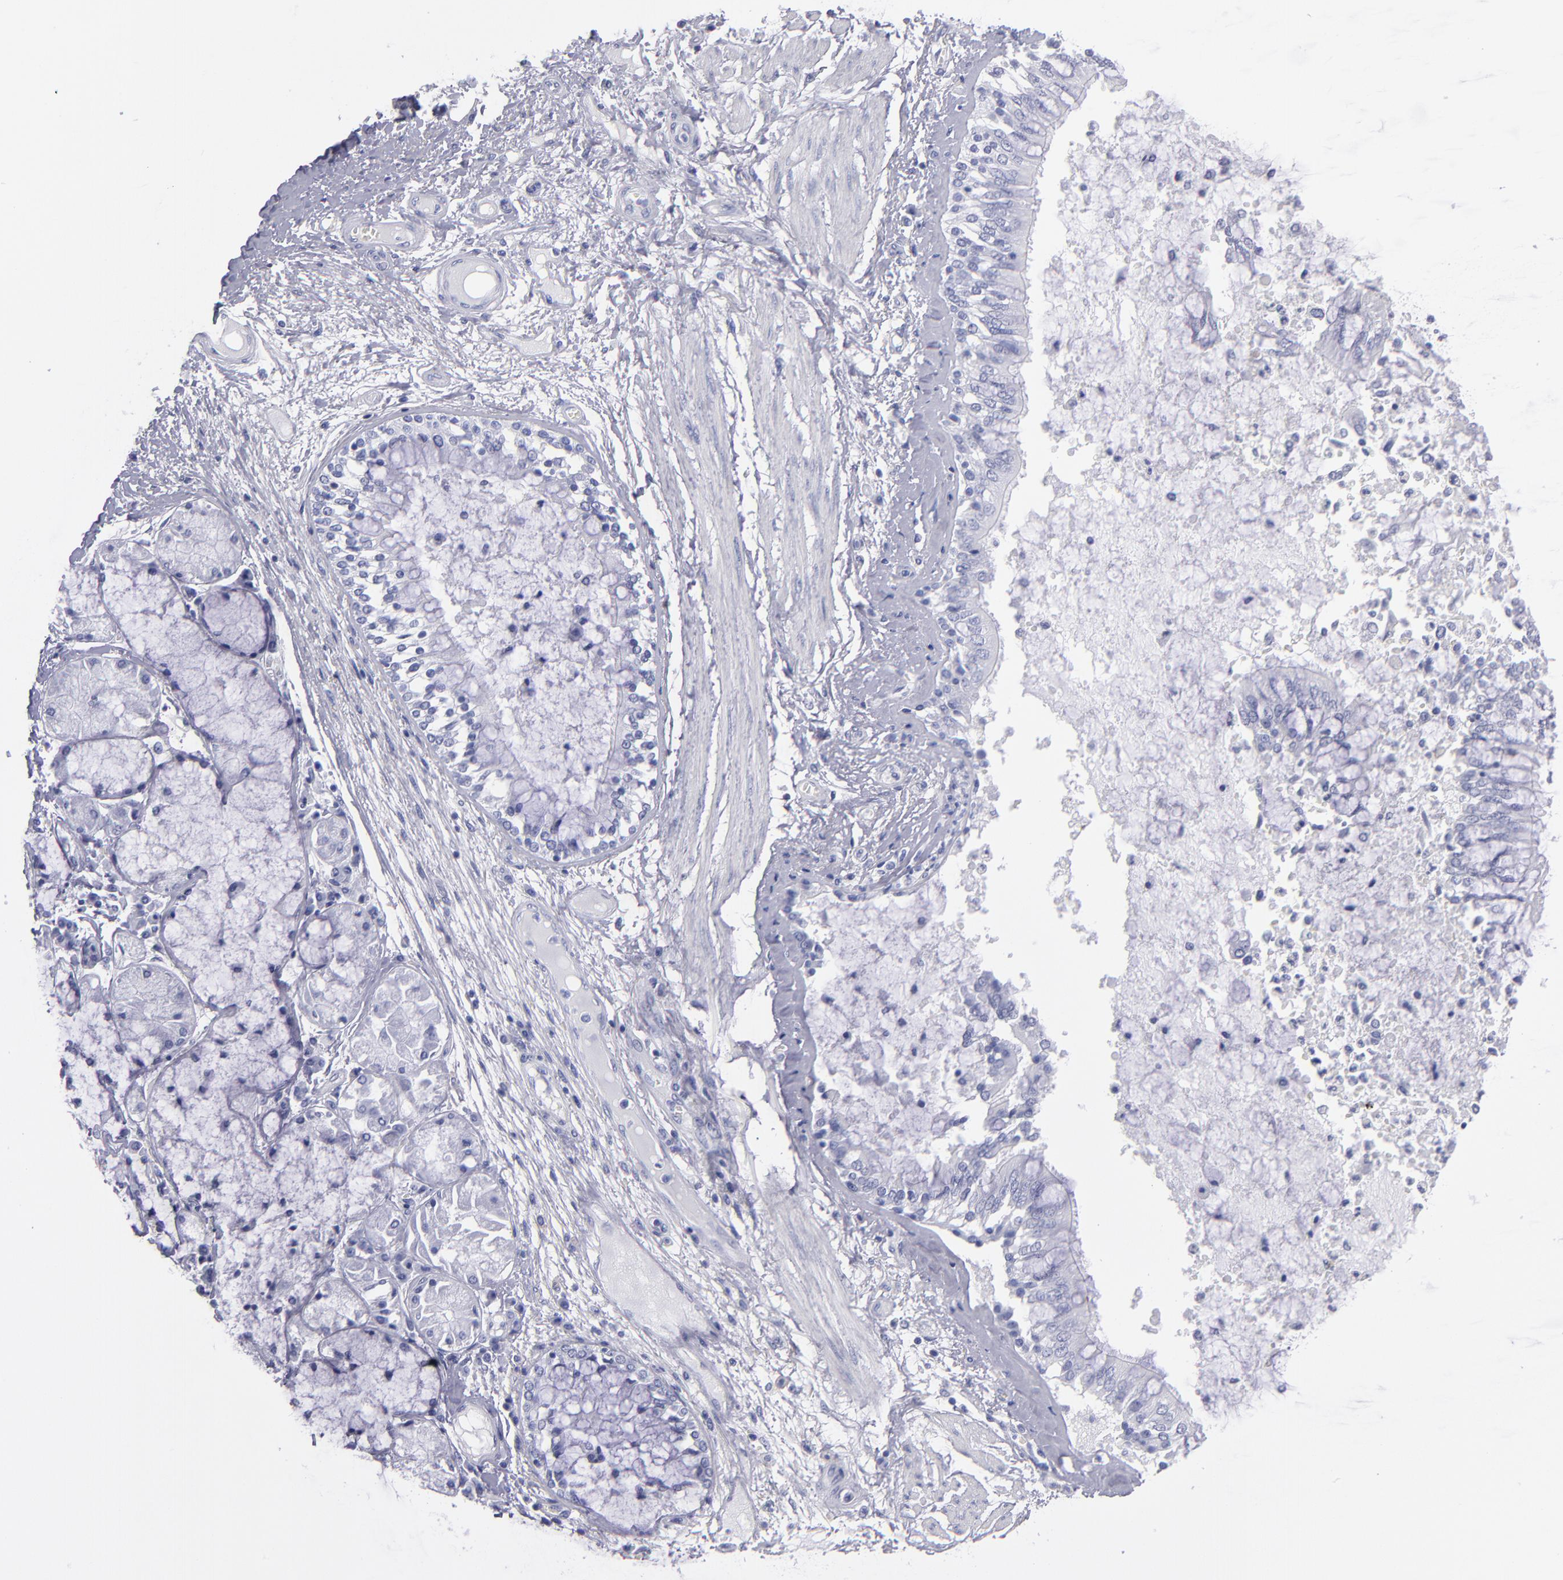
{"staining": {"intensity": "negative", "quantity": "none", "location": "none"}, "tissue": "bronchus", "cell_type": "Respiratory epithelial cells", "image_type": "normal", "snomed": [{"axis": "morphology", "description": "Normal tissue, NOS"}, {"axis": "topography", "description": "Cartilage tissue"}, {"axis": "topography", "description": "Bronchus"}, {"axis": "topography", "description": "Lung"}], "caption": "This photomicrograph is of unremarkable bronchus stained with immunohistochemistry (IHC) to label a protein in brown with the nuclei are counter-stained blue. There is no positivity in respiratory epithelial cells. (Brightfield microscopy of DAB immunohistochemistry (IHC) at high magnification).", "gene": "MB", "patient": {"sex": "female", "age": 49}}